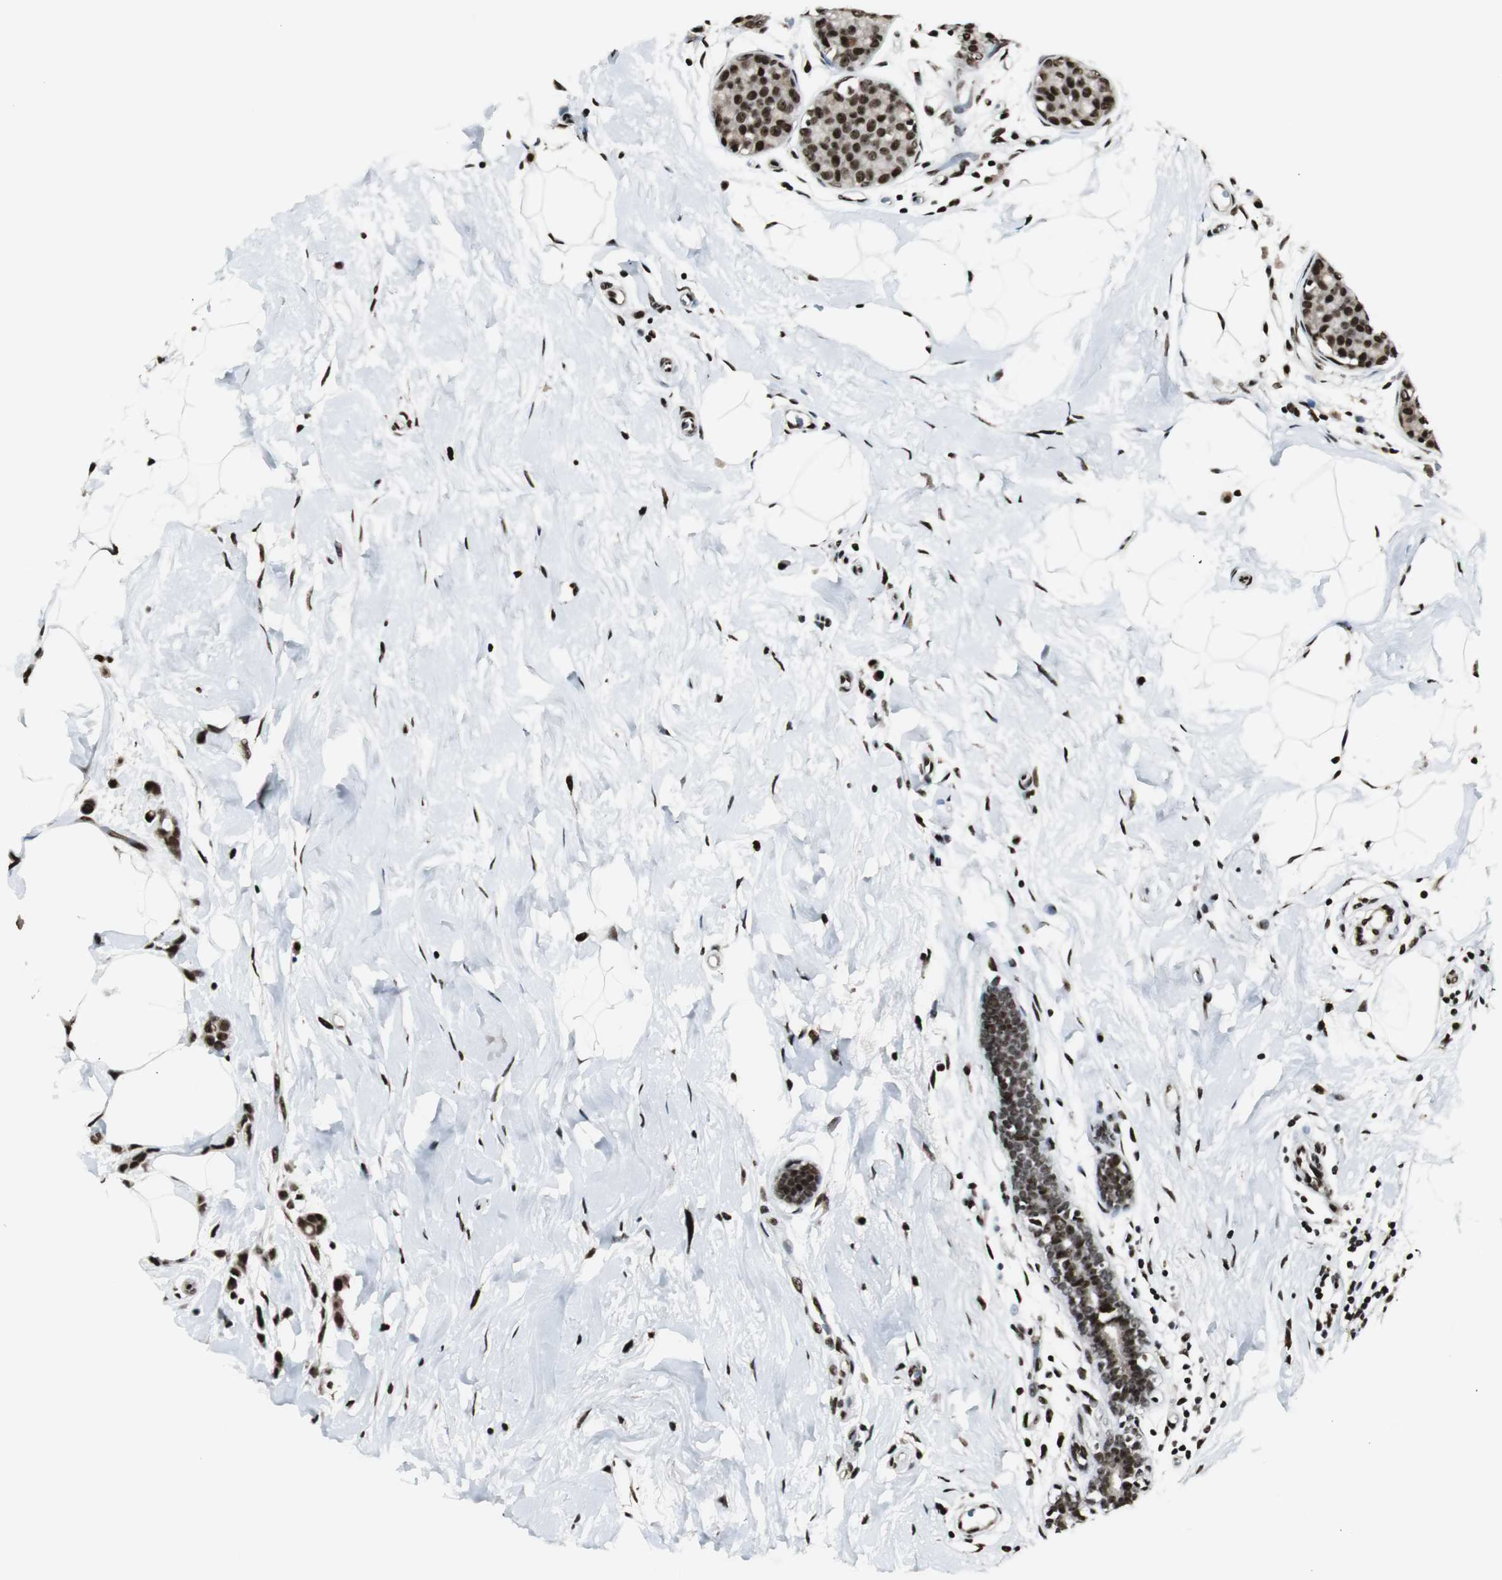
{"staining": {"intensity": "strong", "quantity": ">75%", "location": "nuclear"}, "tissue": "breast cancer", "cell_type": "Tumor cells", "image_type": "cancer", "snomed": [{"axis": "morphology", "description": "Lobular carcinoma, in situ"}, {"axis": "morphology", "description": "Lobular carcinoma"}, {"axis": "topography", "description": "Breast"}], "caption": "Breast cancer stained with IHC reveals strong nuclear expression in approximately >75% of tumor cells.", "gene": "PARN", "patient": {"sex": "female", "age": 41}}